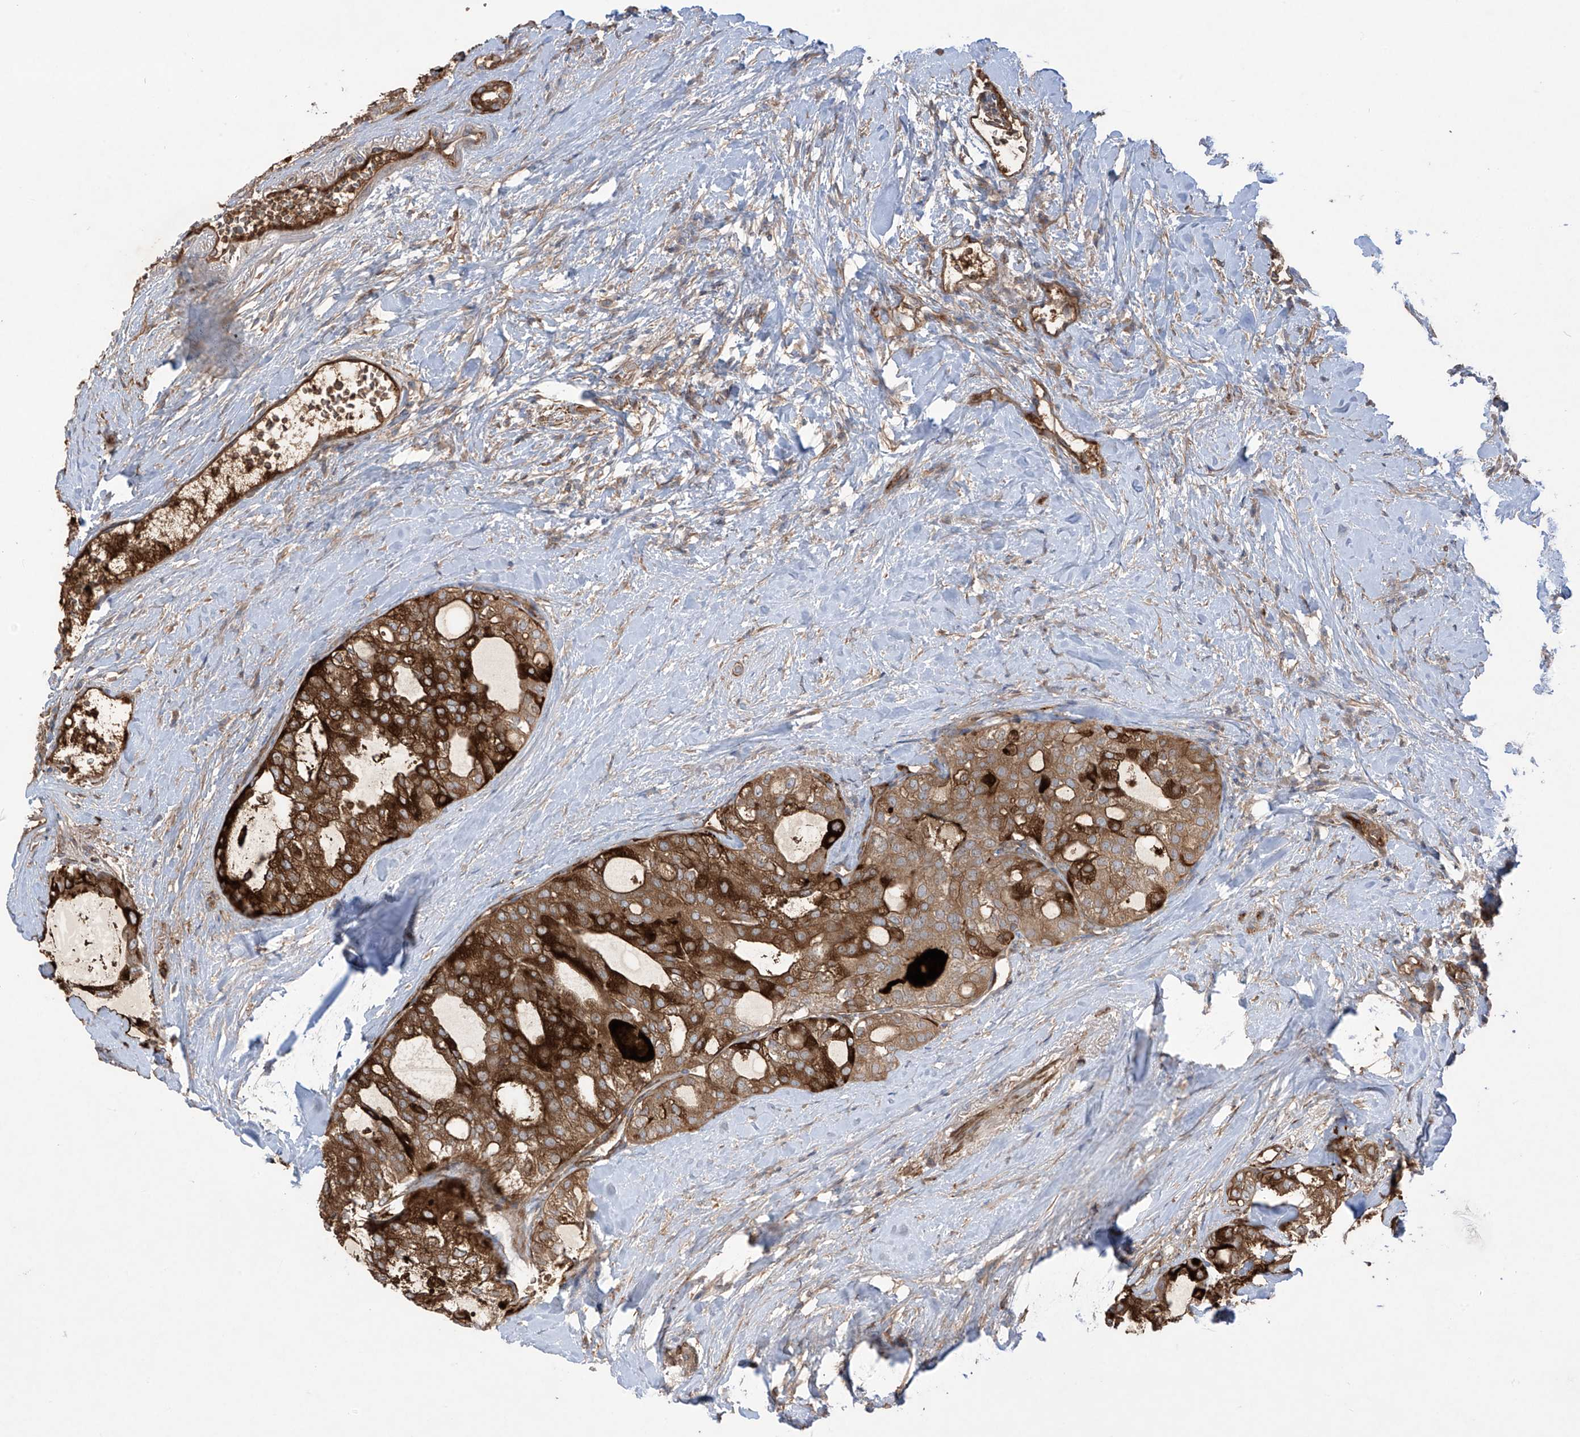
{"staining": {"intensity": "strong", "quantity": "25%-75%", "location": "cytoplasmic/membranous"}, "tissue": "thyroid cancer", "cell_type": "Tumor cells", "image_type": "cancer", "snomed": [{"axis": "morphology", "description": "Follicular adenoma carcinoma, NOS"}, {"axis": "topography", "description": "Thyroid gland"}], "caption": "Thyroid cancer (follicular adenoma carcinoma) tissue displays strong cytoplasmic/membranous expression in approximately 25%-75% of tumor cells", "gene": "TRMU", "patient": {"sex": "male", "age": 75}}